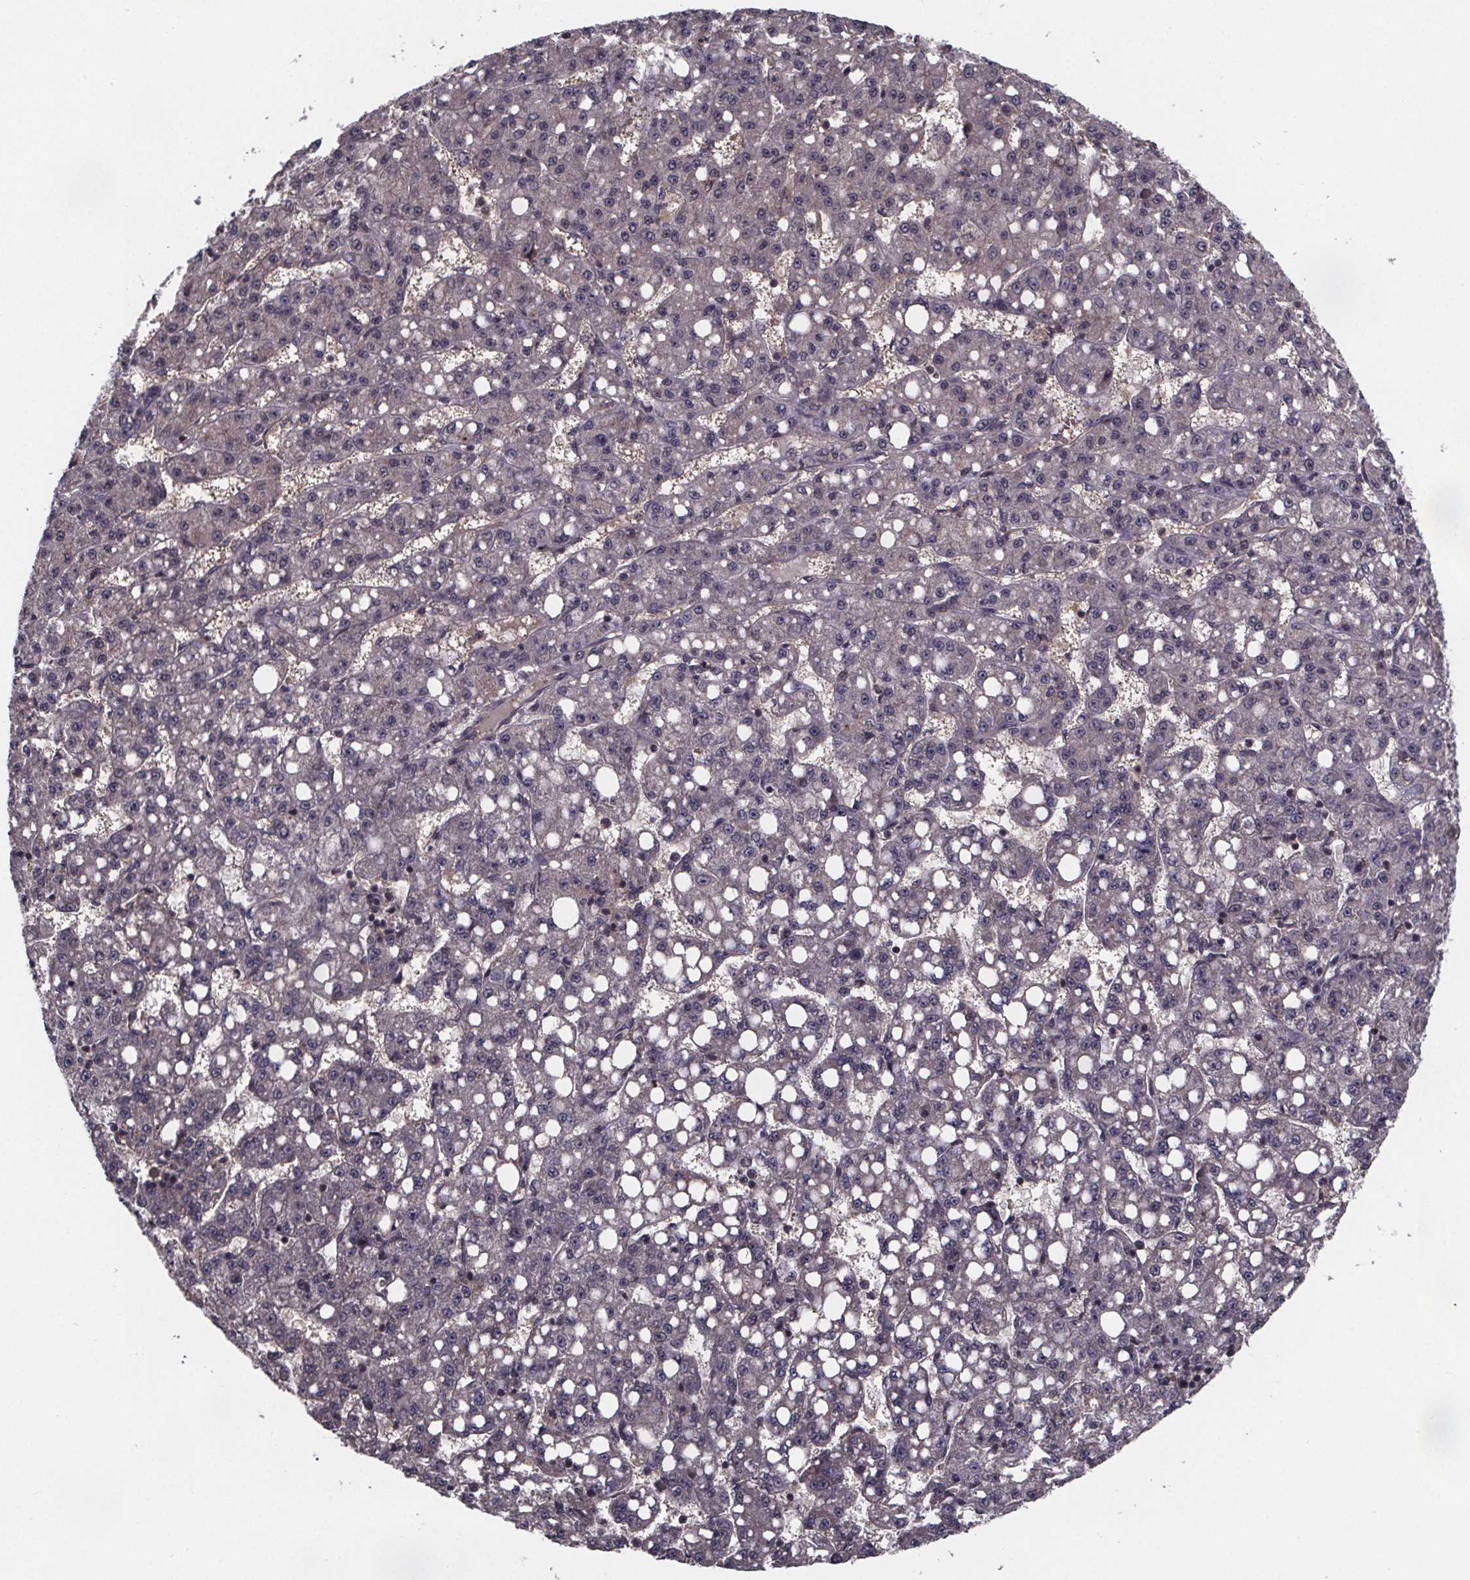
{"staining": {"intensity": "negative", "quantity": "none", "location": "none"}, "tissue": "liver cancer", "cell_type": "Tumor cells", "image_type": "cancer", "snomed": [{"axis": "morphology", "description": "Carcinoma, Hepatocellular, NOS"}, {"axis": "topography", "description": "Liver"}], "caption": "This is an IHC image of human liver cancer (hepatocellular carcinoma). There is no staining in tumor cells.", "gene": "FN3KRP", "patient": {"sex": "female", "age": 65}}